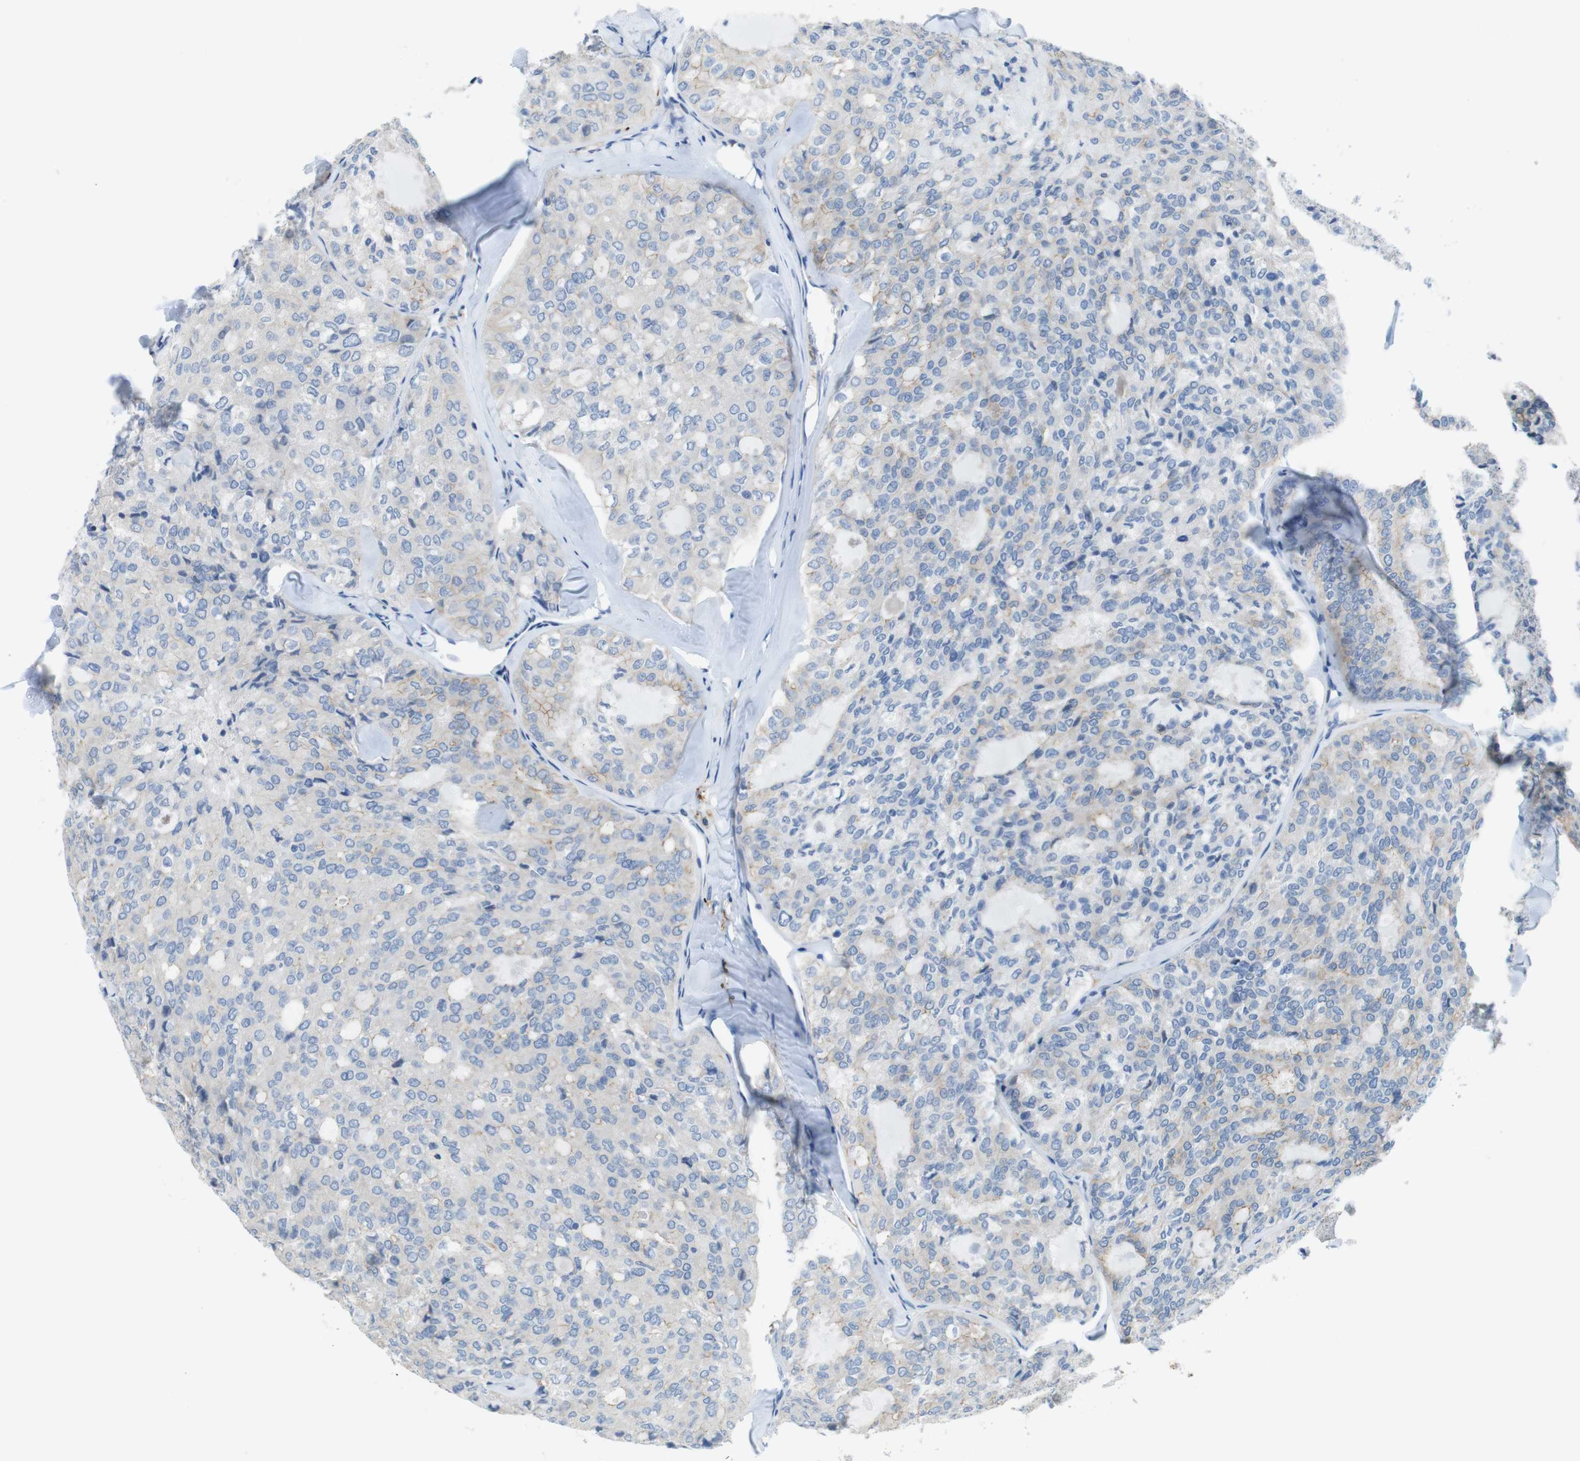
{"staining": {"intensity": "weak", "quantity": "<25%", "location": "cytoplasmic/membranous"}, "tissue": "thyroid cancer", "cell_type": "Tumor cells", "image_type": "cancer", "snomed": [{"axis": "morphology", "description": "Follicular adenoma carcinoma, NOS"}, {"axis": "topography", "description": "Thyroid gland"}], "caption": "Human follicular adenoma carcinoma (thyroid) stained for a protein using IHC shows no staining in tumor cells.", "gene": "CLMN", "patient": {"sex": "male", "age": 75}}